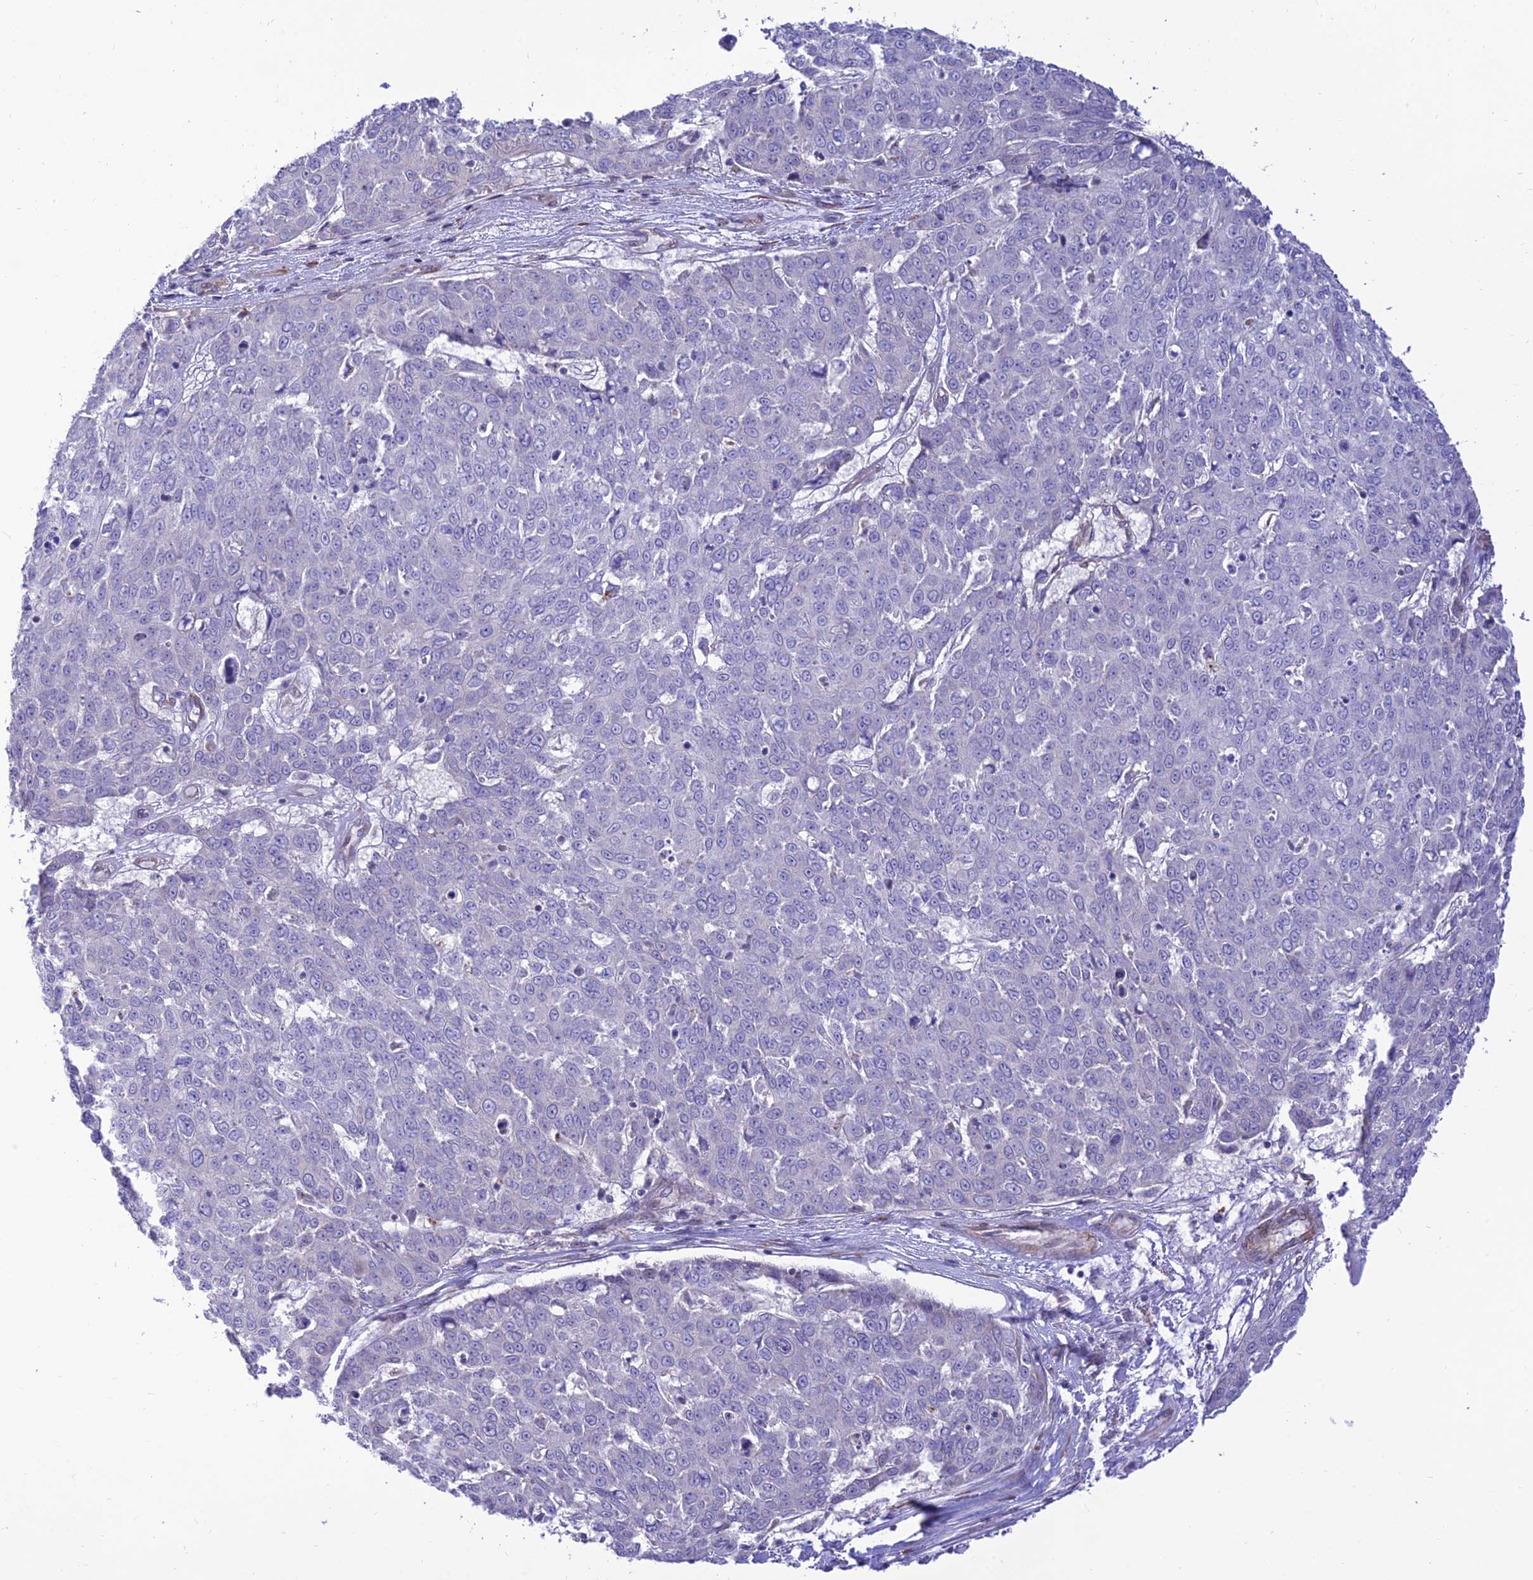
{"staining": {"intensity": "negative", "quantity": "none", "location": "none"}, "tissue": "skin cancer", "cell_type": "Tumor cells", "image_type": "cancer", "snomed": [{"axis": "morphology", "description": "Squamous cell carcinoma, NOS"}, {"axis": "topography", "description": "Skin"}], "caption": "Skin squamous cell carcinoma was stained to show a protein in brown. There is no significant expression in tumor cells.", "gene": "KCNAB1", "patient": {"sex": "male", "age": 71}}